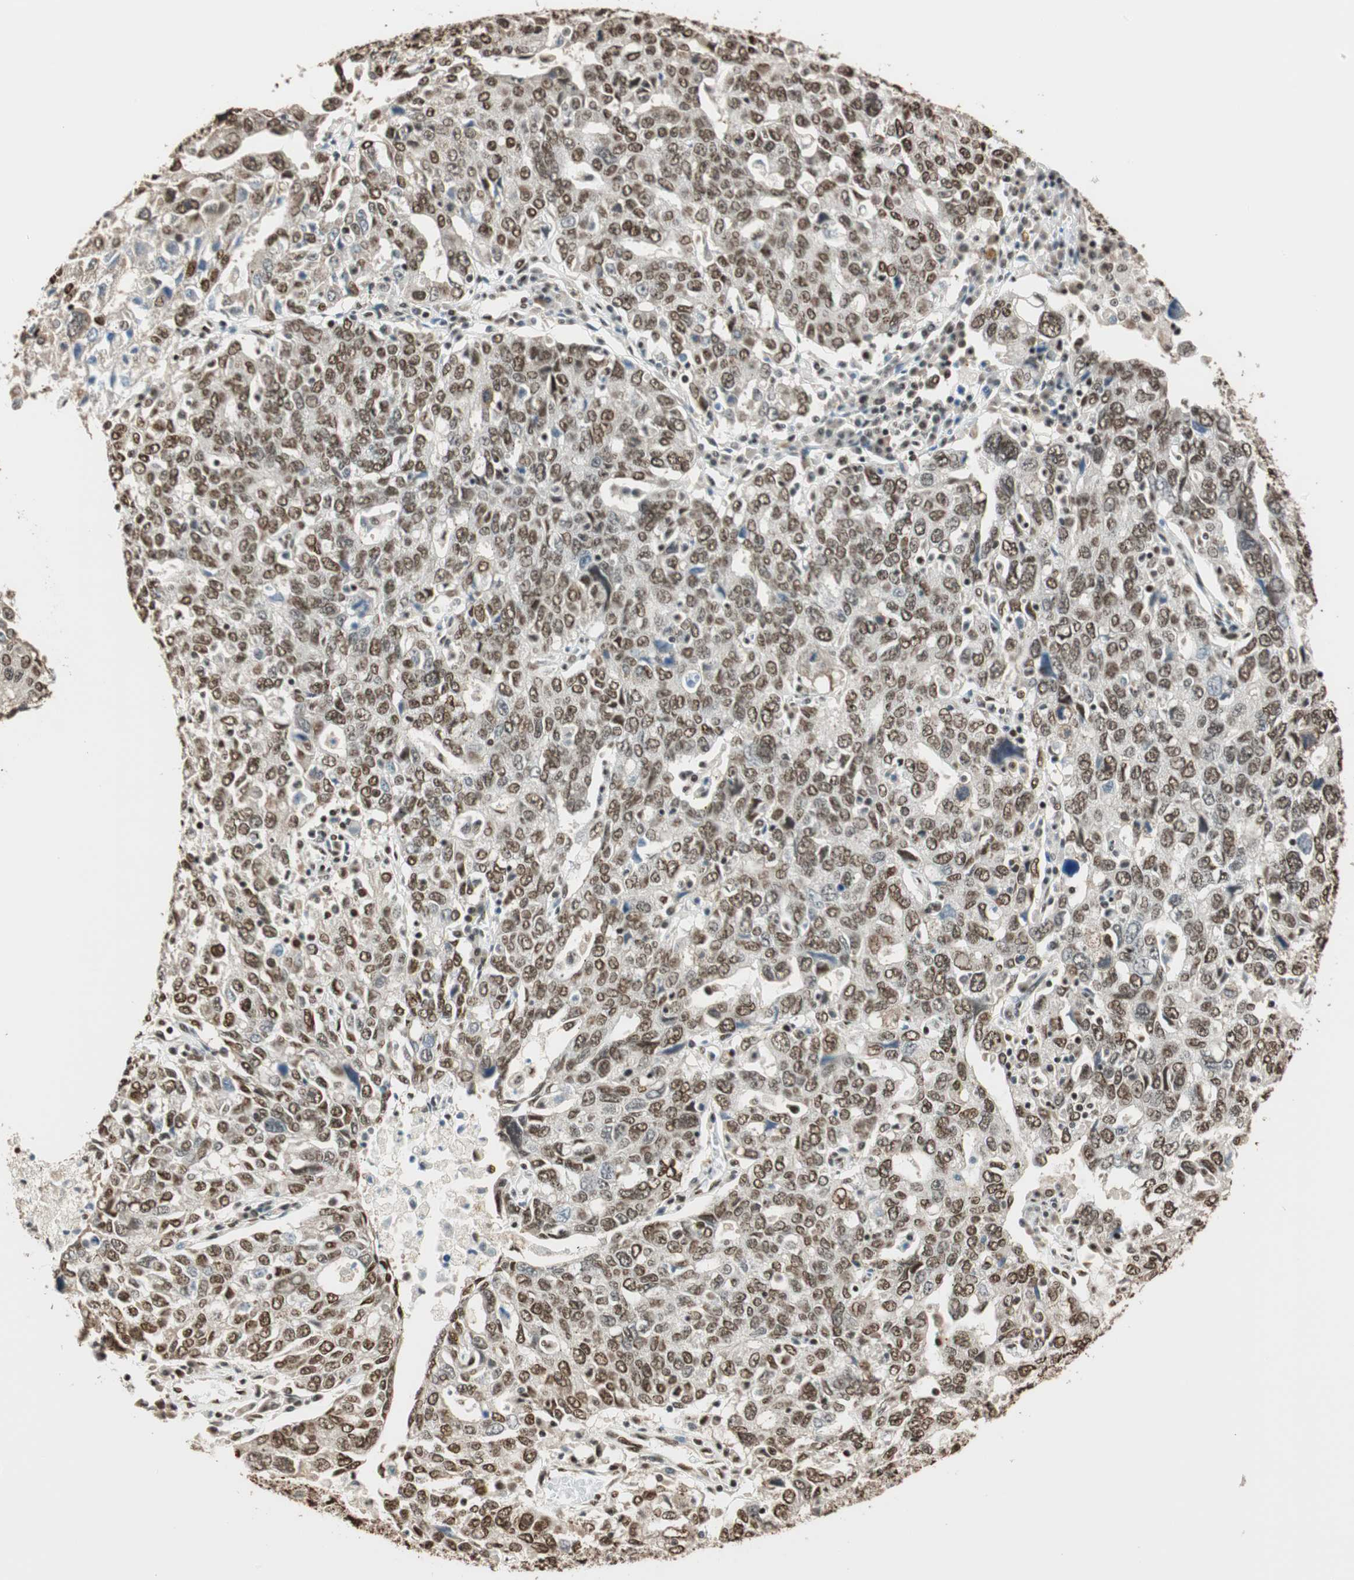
{"staining": {"intensity": "weak", "quantity": ">75%", "location": "nuclear"}, "tissue": "ovarian cancer", "cell_type": "Tumor cells", "image_type": "cancer", "snomed": [{"axis": "morphology", "description": "Carcinoma, endometroid"}, {"axis": "topography", "description": "Ovary"}], "caption": "There is low levels of weak nuclear positivity in tumor cells of ovarian endometroid carcinoma, as demonstrated by immunohistochemical staining (brown color).", "gene": "FANCG", "patient": {"sex": "female", "age": 62}}